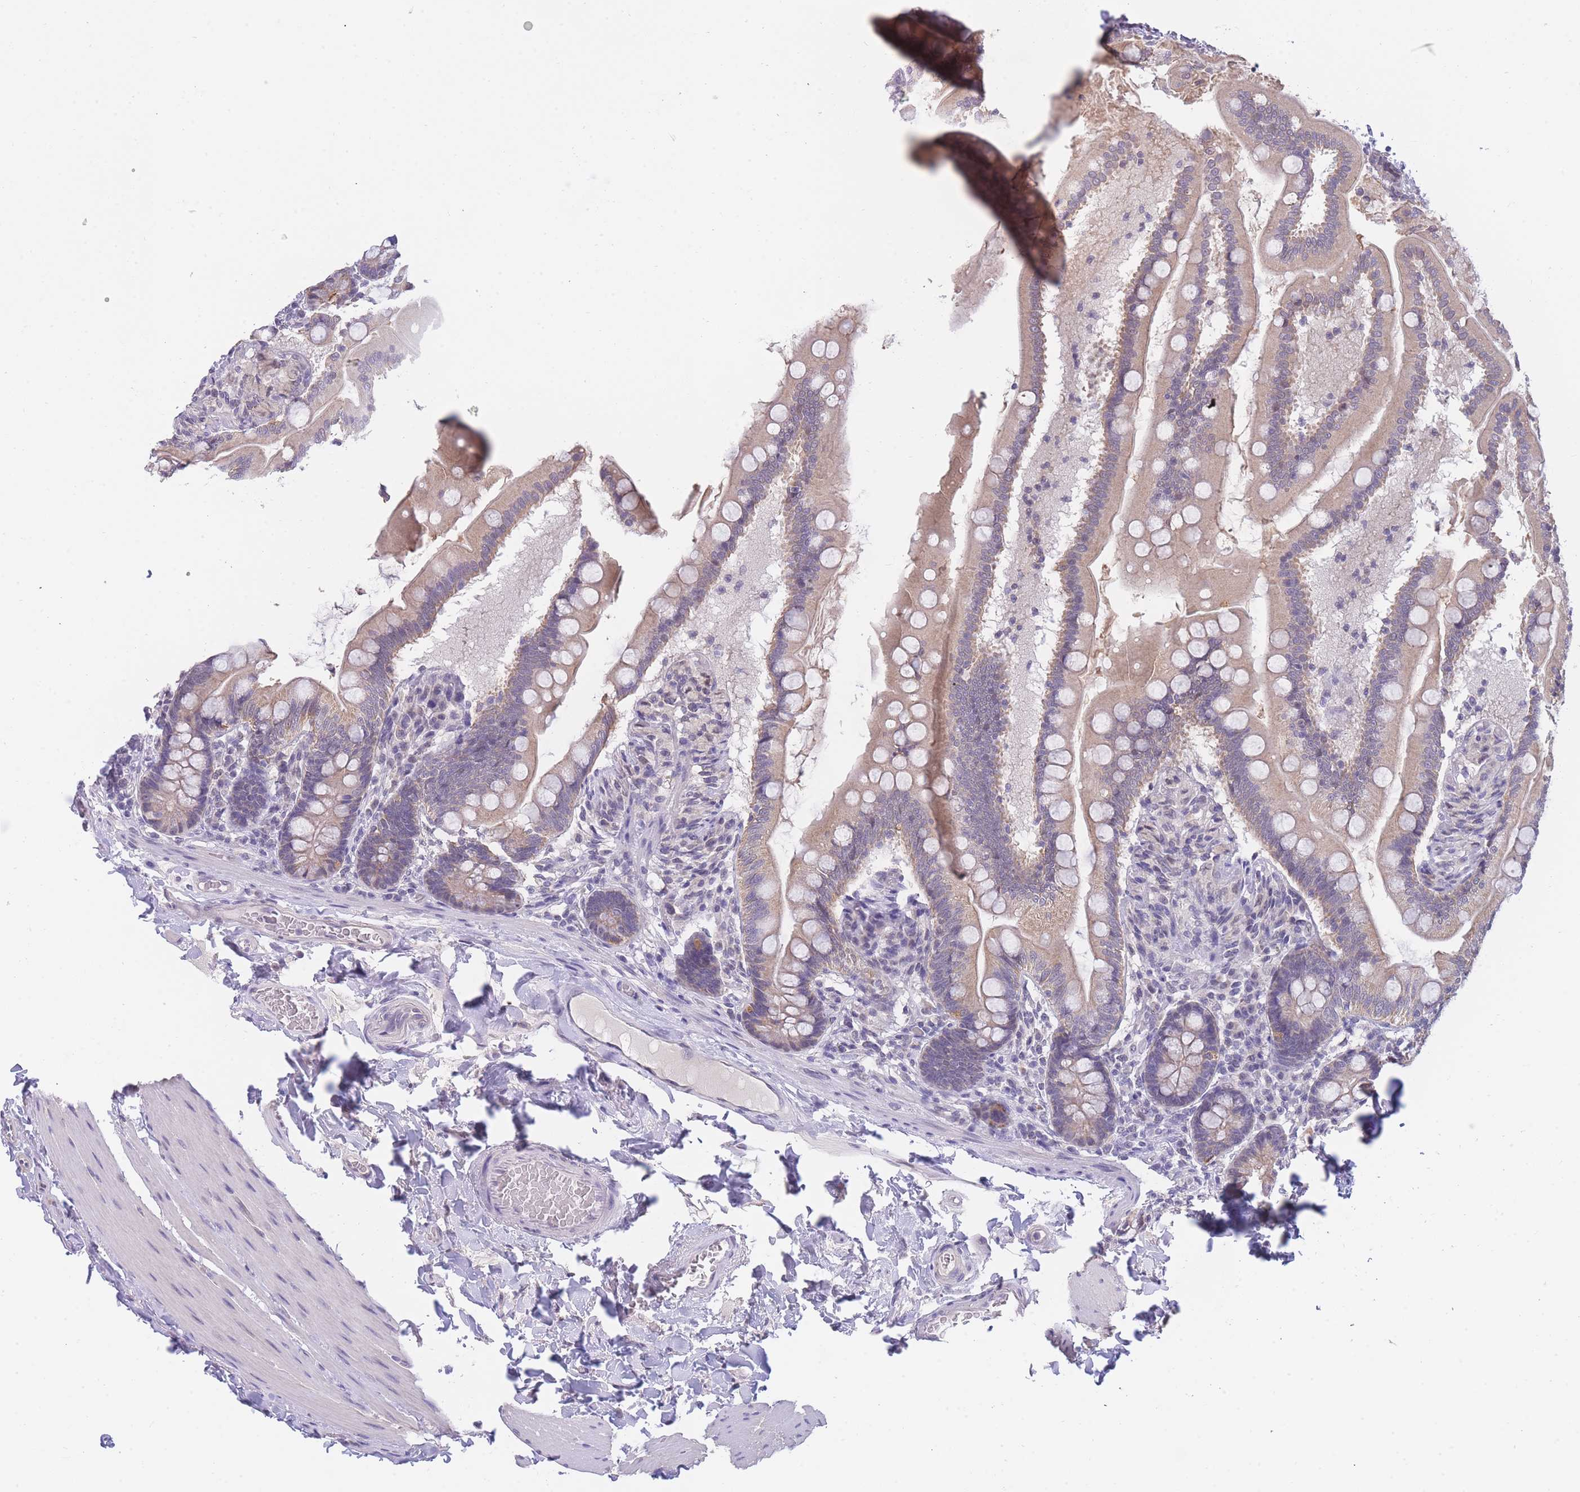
{"staining": {"intensity": "moderate", "quantity": ">75%", "location": "cytoplasmic/membranous"}, "tissue": "small intestine", "cell_type": "Glandular cells", "image_type": "normal", "snomed": [{"axis": "morphology", "description": "Normal tissue, NOS"}, {"axis": "topography", "description": "Small intestine"}], "caption": "Immunohistochemical staining of unremarkable human small intestine displays moderate cytoplasmic/membranous protein expression in about >75% of glandular cells.", "gene": "GOLGA6L1", "patient": {"sex": "female", "age": 64}}